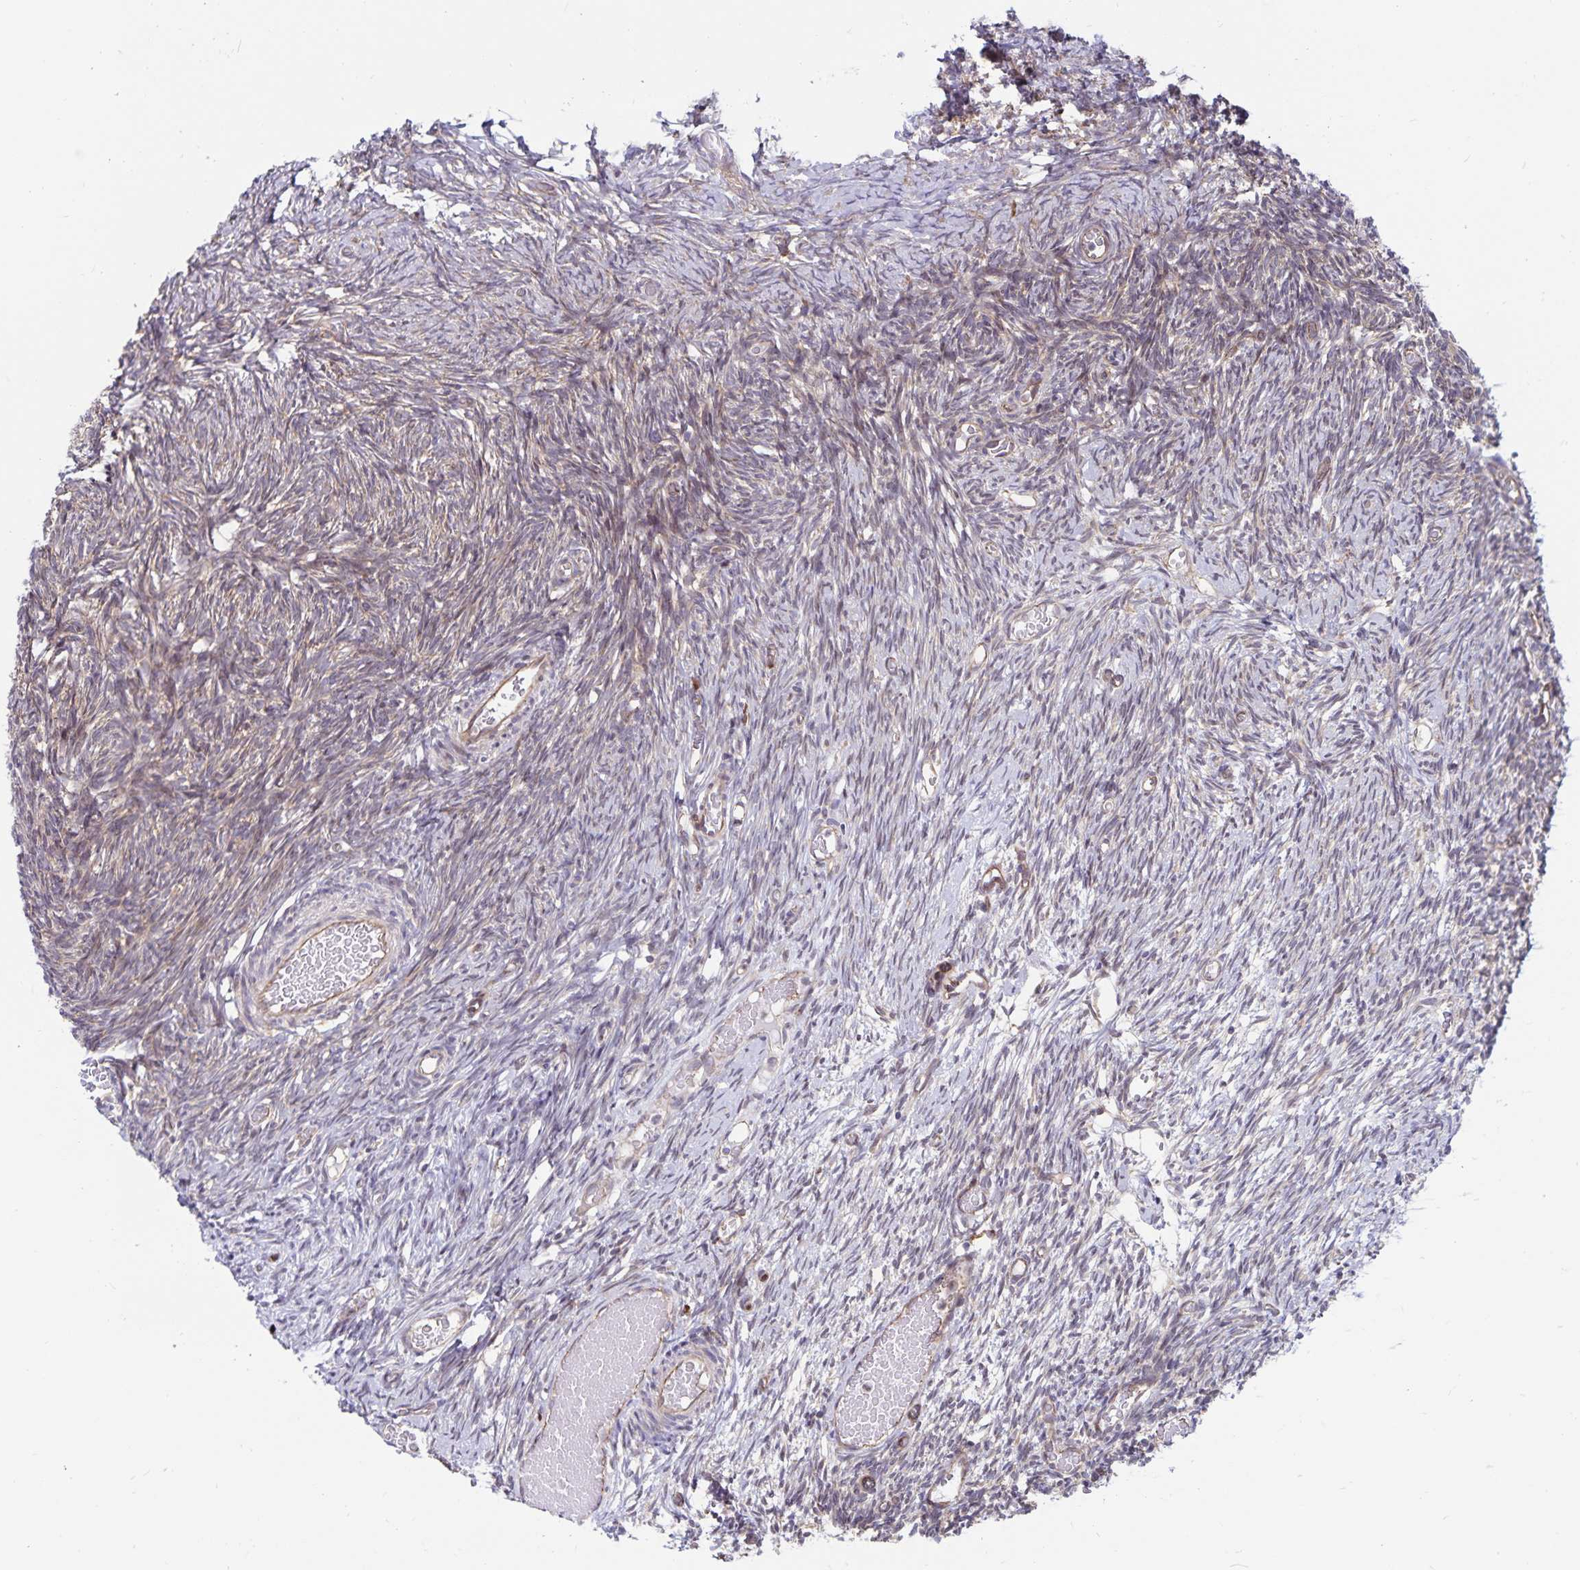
{"staining": {"intensity": "weak", "quantity": "25%-75%", "location": "cytoplasmic/membranous"}, "tissue": "ovary", "cell_type": "Follicle cells", "image_type": "normal", "snomed": [{"axis": "morphology", "description": "Normal tissue, NOS"}, {"axis": "topography", "description": "Ovary"}], "caption": "A brown stain highlights weak cytoplasmic/membranous expression of a protein in follicle cells of normal ovary.", "gene": "SEC62", "patient": {"sex": "female", "age": 39}}